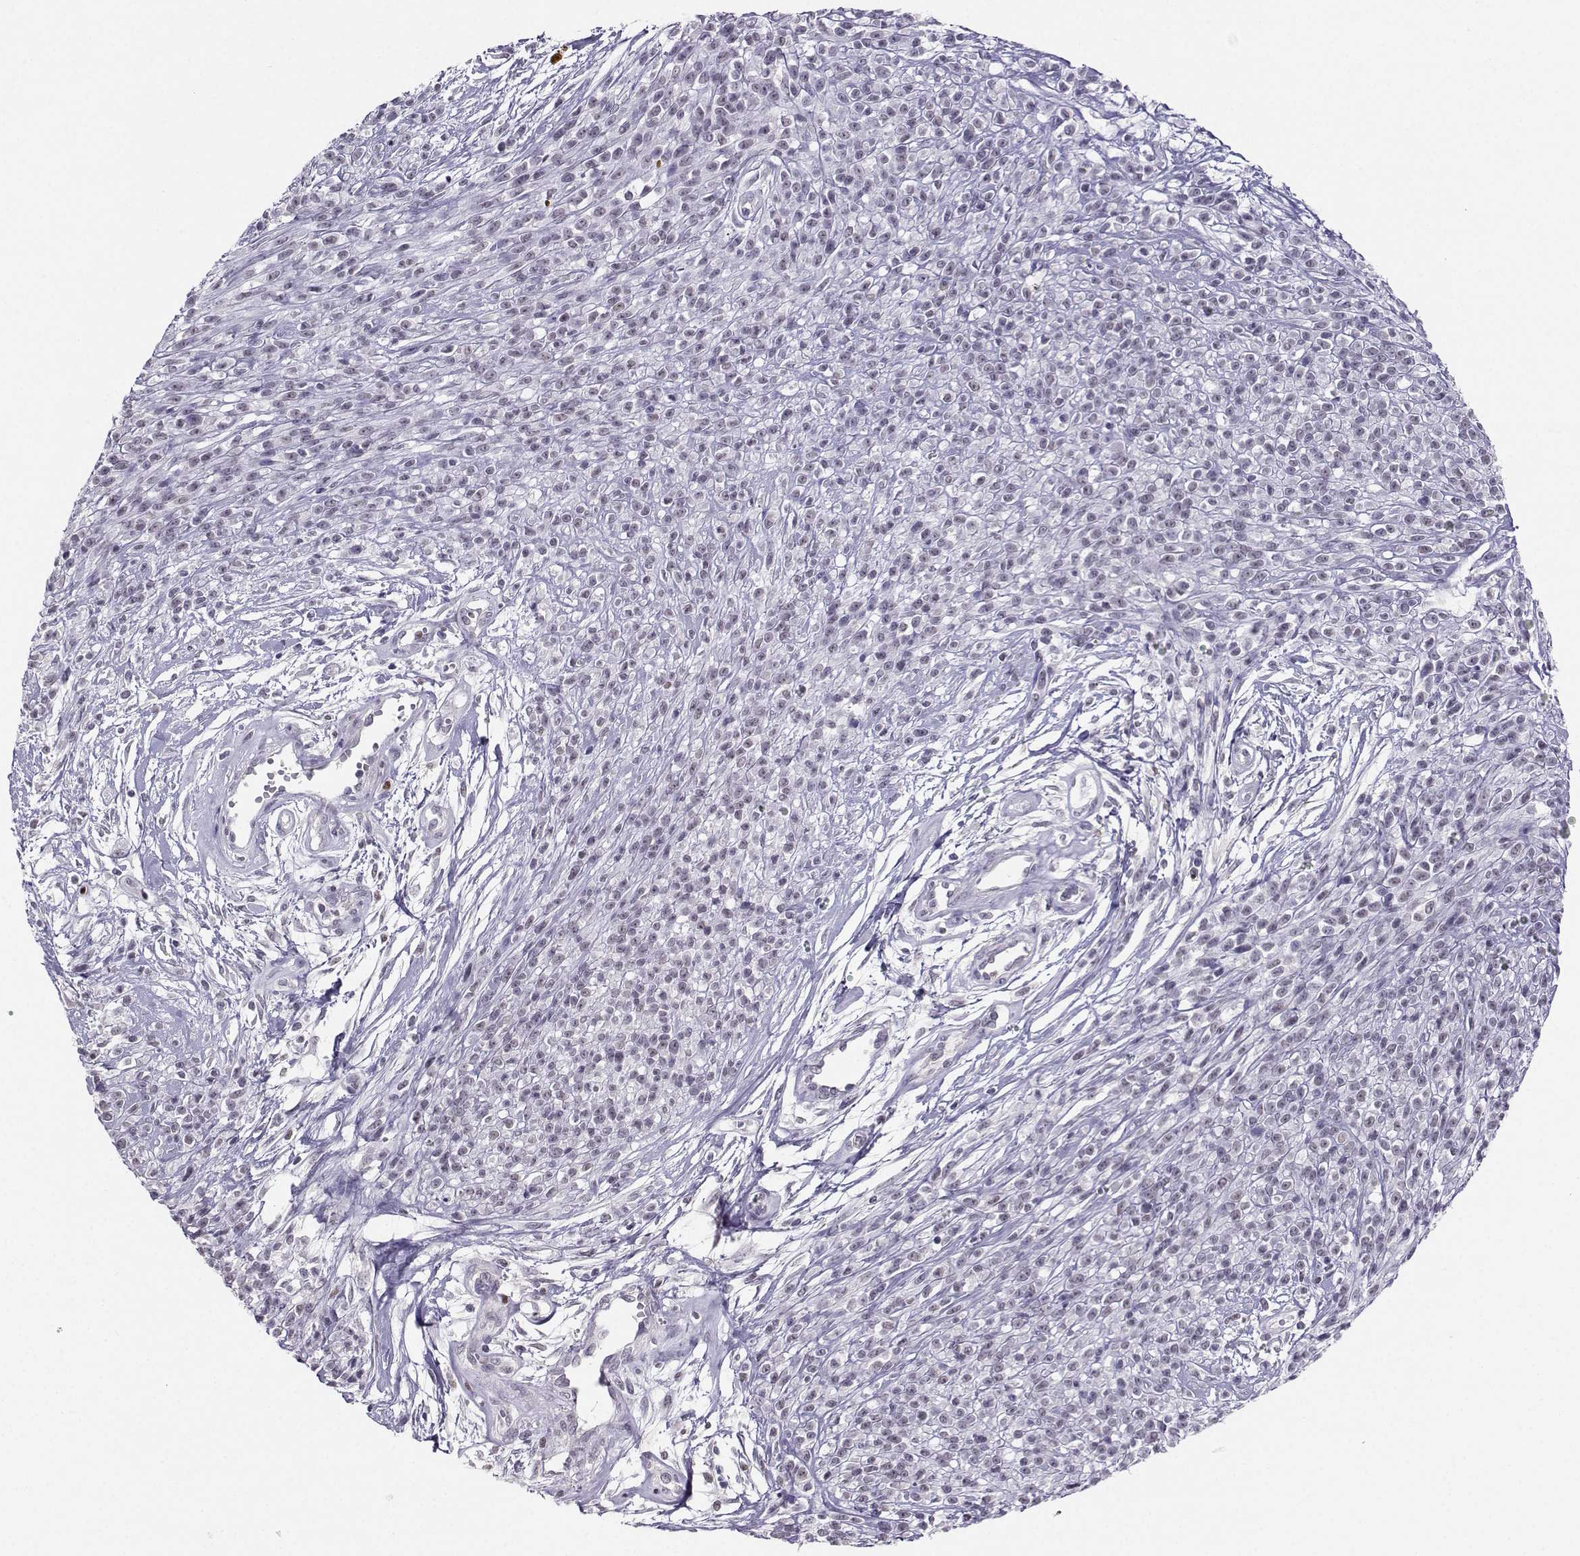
{"staining": {"intensity": "negative", "quantity": "none", "location": "none"}, "tissue": "melanoma", "cell_type": "Tumor cells", "image_type": "cancer", "snomed": [{"axis": "morphology", "description": "Malignant melanoma, NOS"}, {"axis": "topography", "description": "Skin"}, {"axis": "topography", "description": "Skin of trunk"}], "caption": "There is no significant positivity in tumor cells of melanoma. (DAB (3,3'-diaminobenzidine) immunohistochemistry (IHC) with hematoxylin counter stain).", "gene": "TEDC2", "patient": {"sex": "male", "age": 74}}